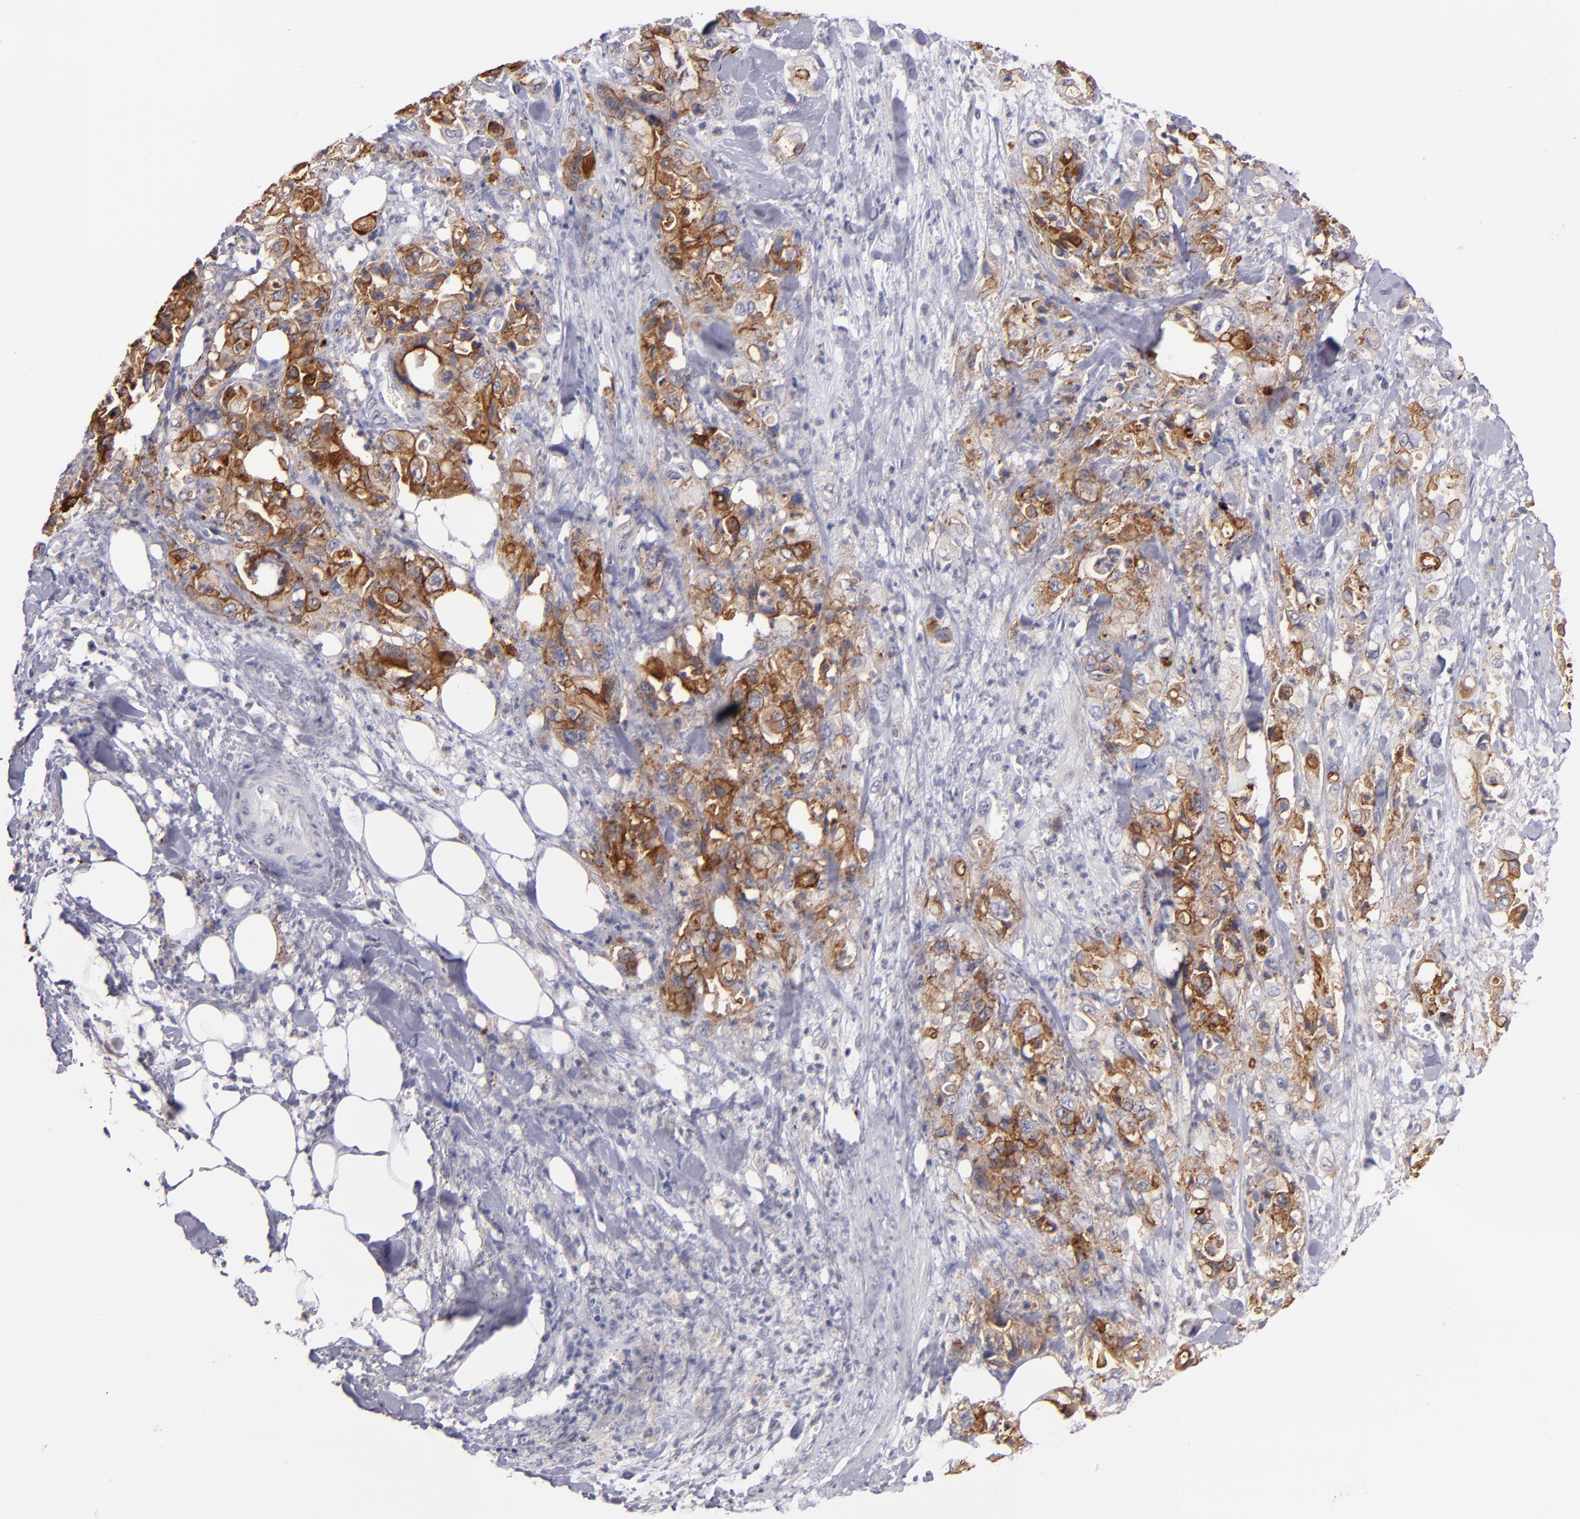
{"staining": {"intensity": "strong", "quantity": ">75%", "location": "cytoplasmic/membranous"}, "tissue": "pancreatic cancer", "cell_type": "Tumor cells", "image_type": "cancer", "snomed": [{"axis": "morphology", "description": "Adenocarcinoma, NOS"}, {"axis": "topography", "description": "Pancreas"}], "caption": "Immunohistochemical staining of human adenocarcinoma (pancreatic) shows high levels of strong cytoplasmic/membranous positivity in about >75% of tumor cells.", "gene": "SYP", "patient": {"sex": "male", "age": 70}}